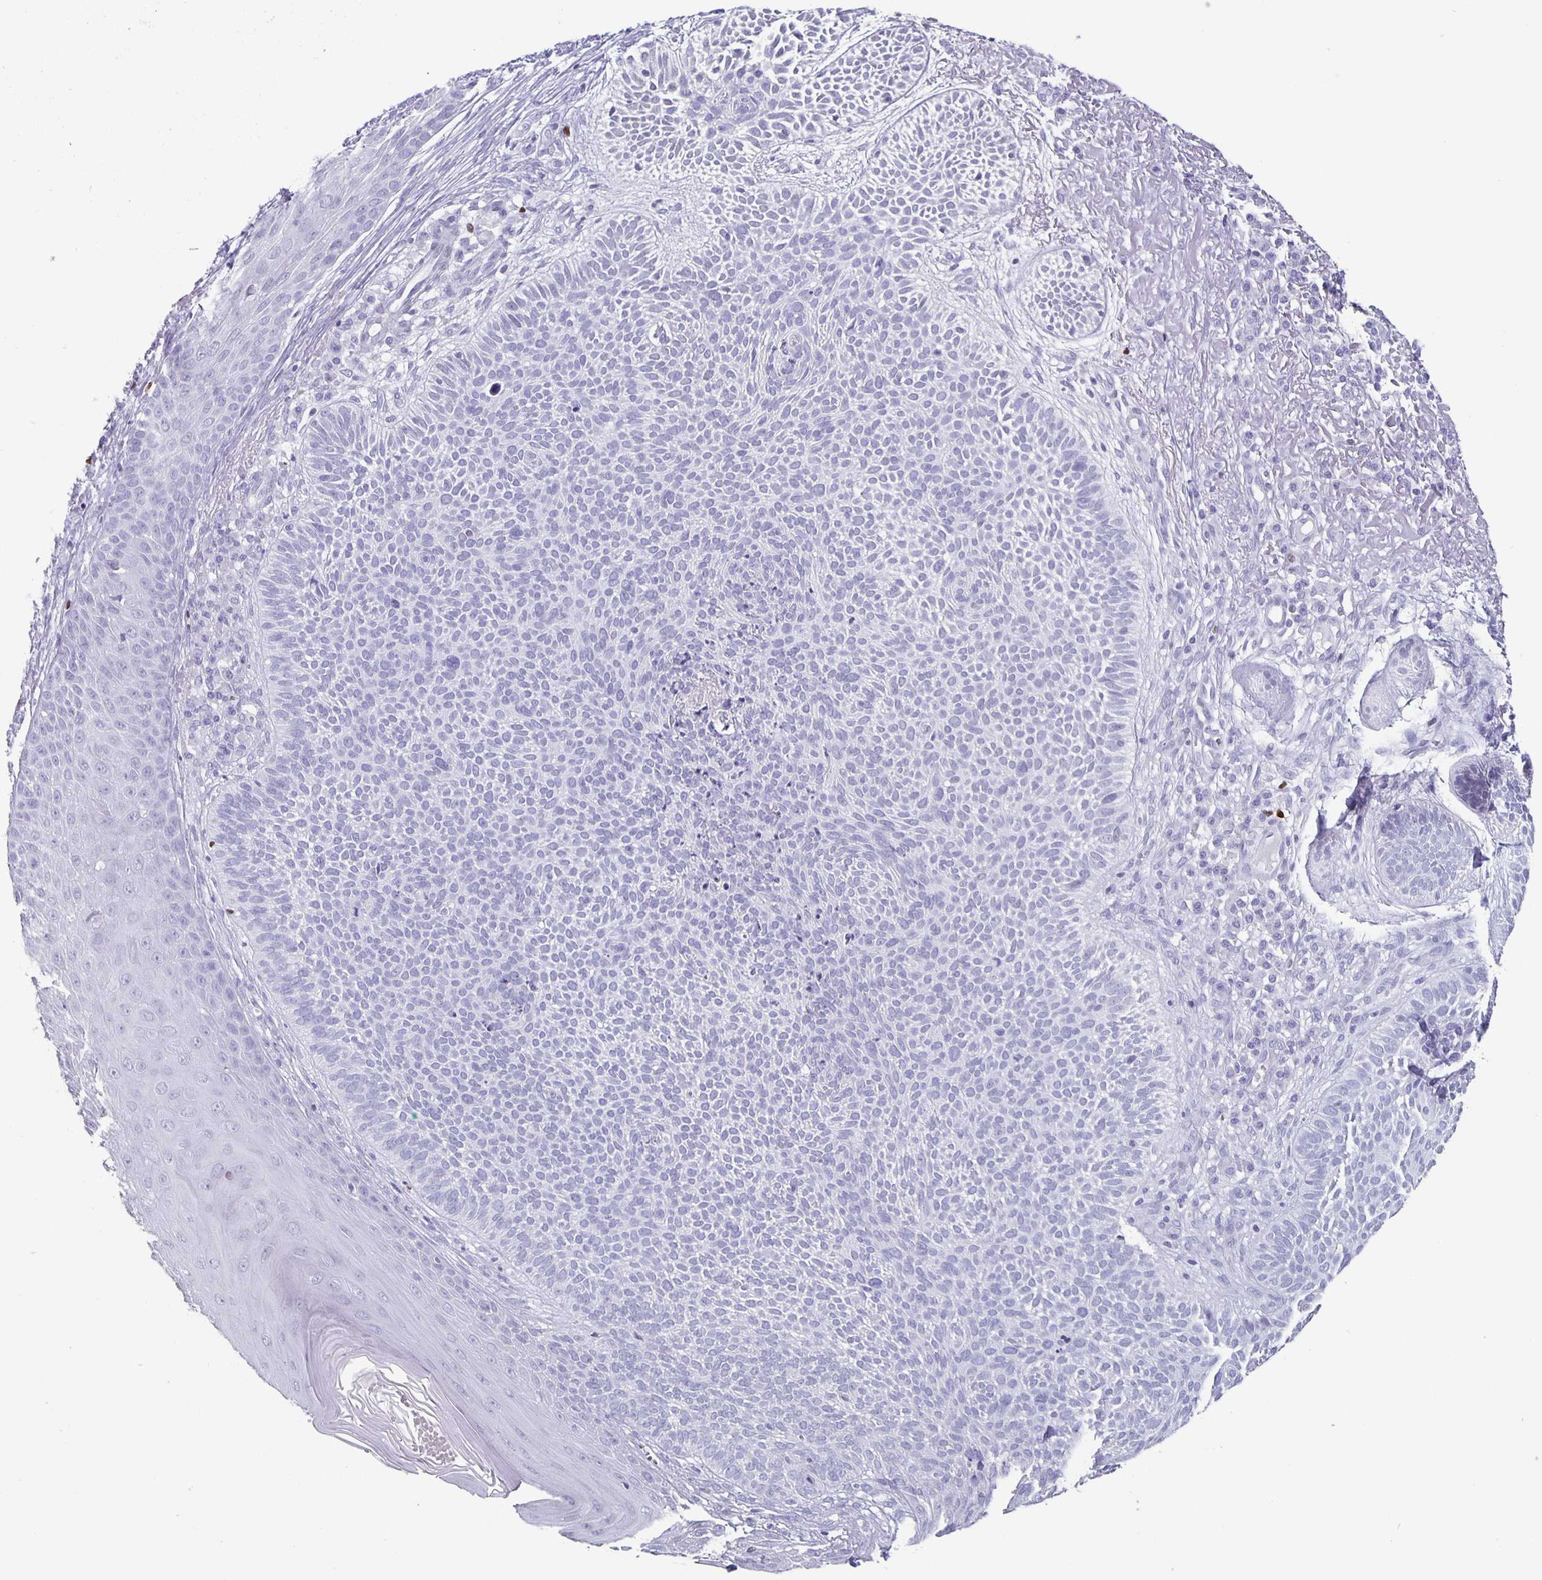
{"staining": {"intensity": "weak", "quantity": "<25%", "location": "nuclear"}, "tissue": "skin cancer", "cell_type": "Tumor cells", "image_type": "cancer", "snomed": [{"axis": "morphology", "description": "Basal cell carcinoma"}, {"axis": "topography", "description": "Skin"}, {"axis": "topography", "description": "Skin of face"}], "caption": "There is no significant expression in tumor cells of skin basal cell carcinoma.", "gene": "SATB2", "patient": {"sex": "female", "age": 82}}